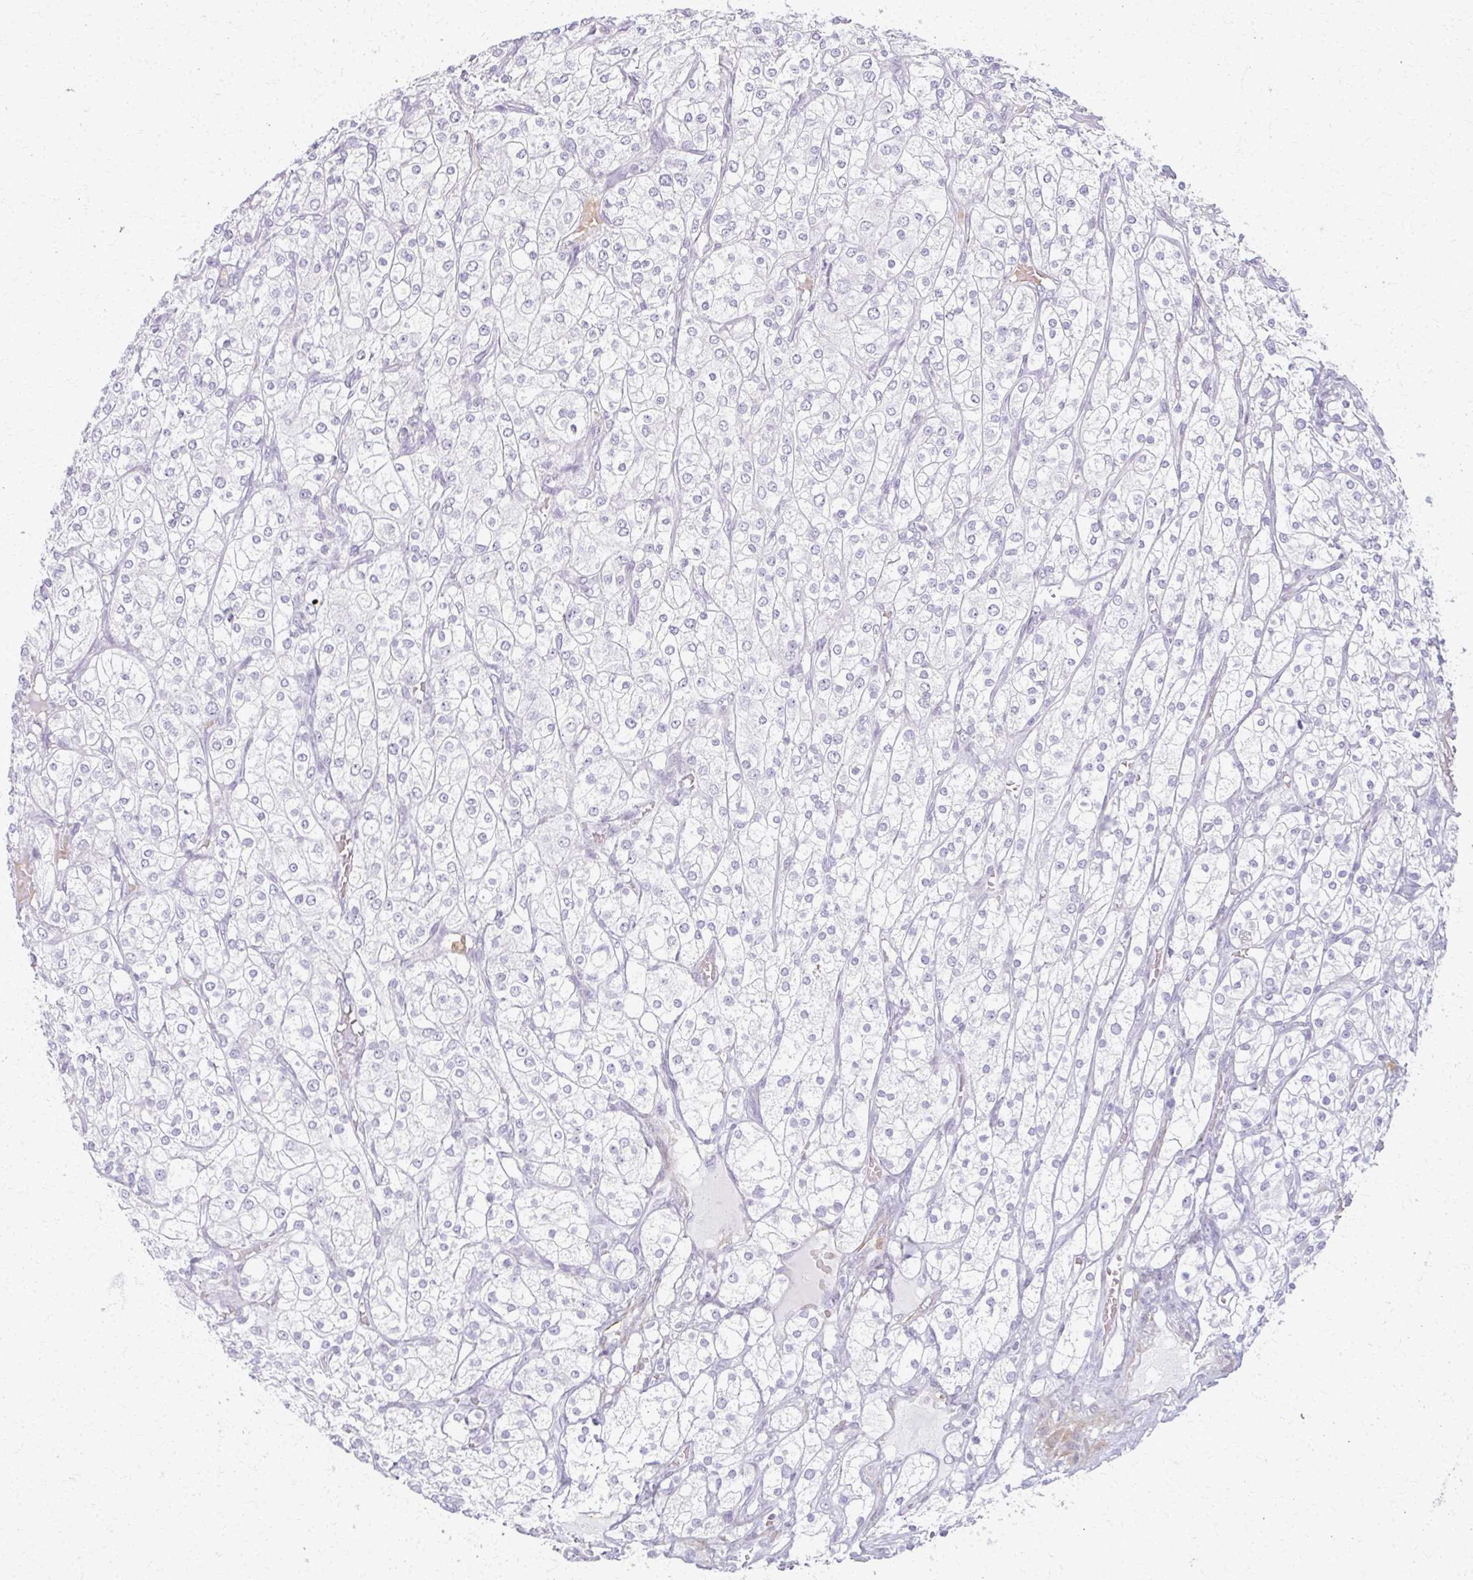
{"staining": {"intensity": "negative", "quantity": "none", "location": "none"}, "tissue": "renal cancer", "cell_type": "Tumor cells", "image_type": "cancer", "snomed": [{"axis": "morphology", "description": "Adenocarcinoma, NOS"}, {"axis": "topography", "description": "Kidney"}], "caption": "This is an immunohistochemistry (IHC) image of human renal cancer. There is no positivity in tumor cells.", "gene": "CA3", "patient": {"sex": "male", "age": 80}}